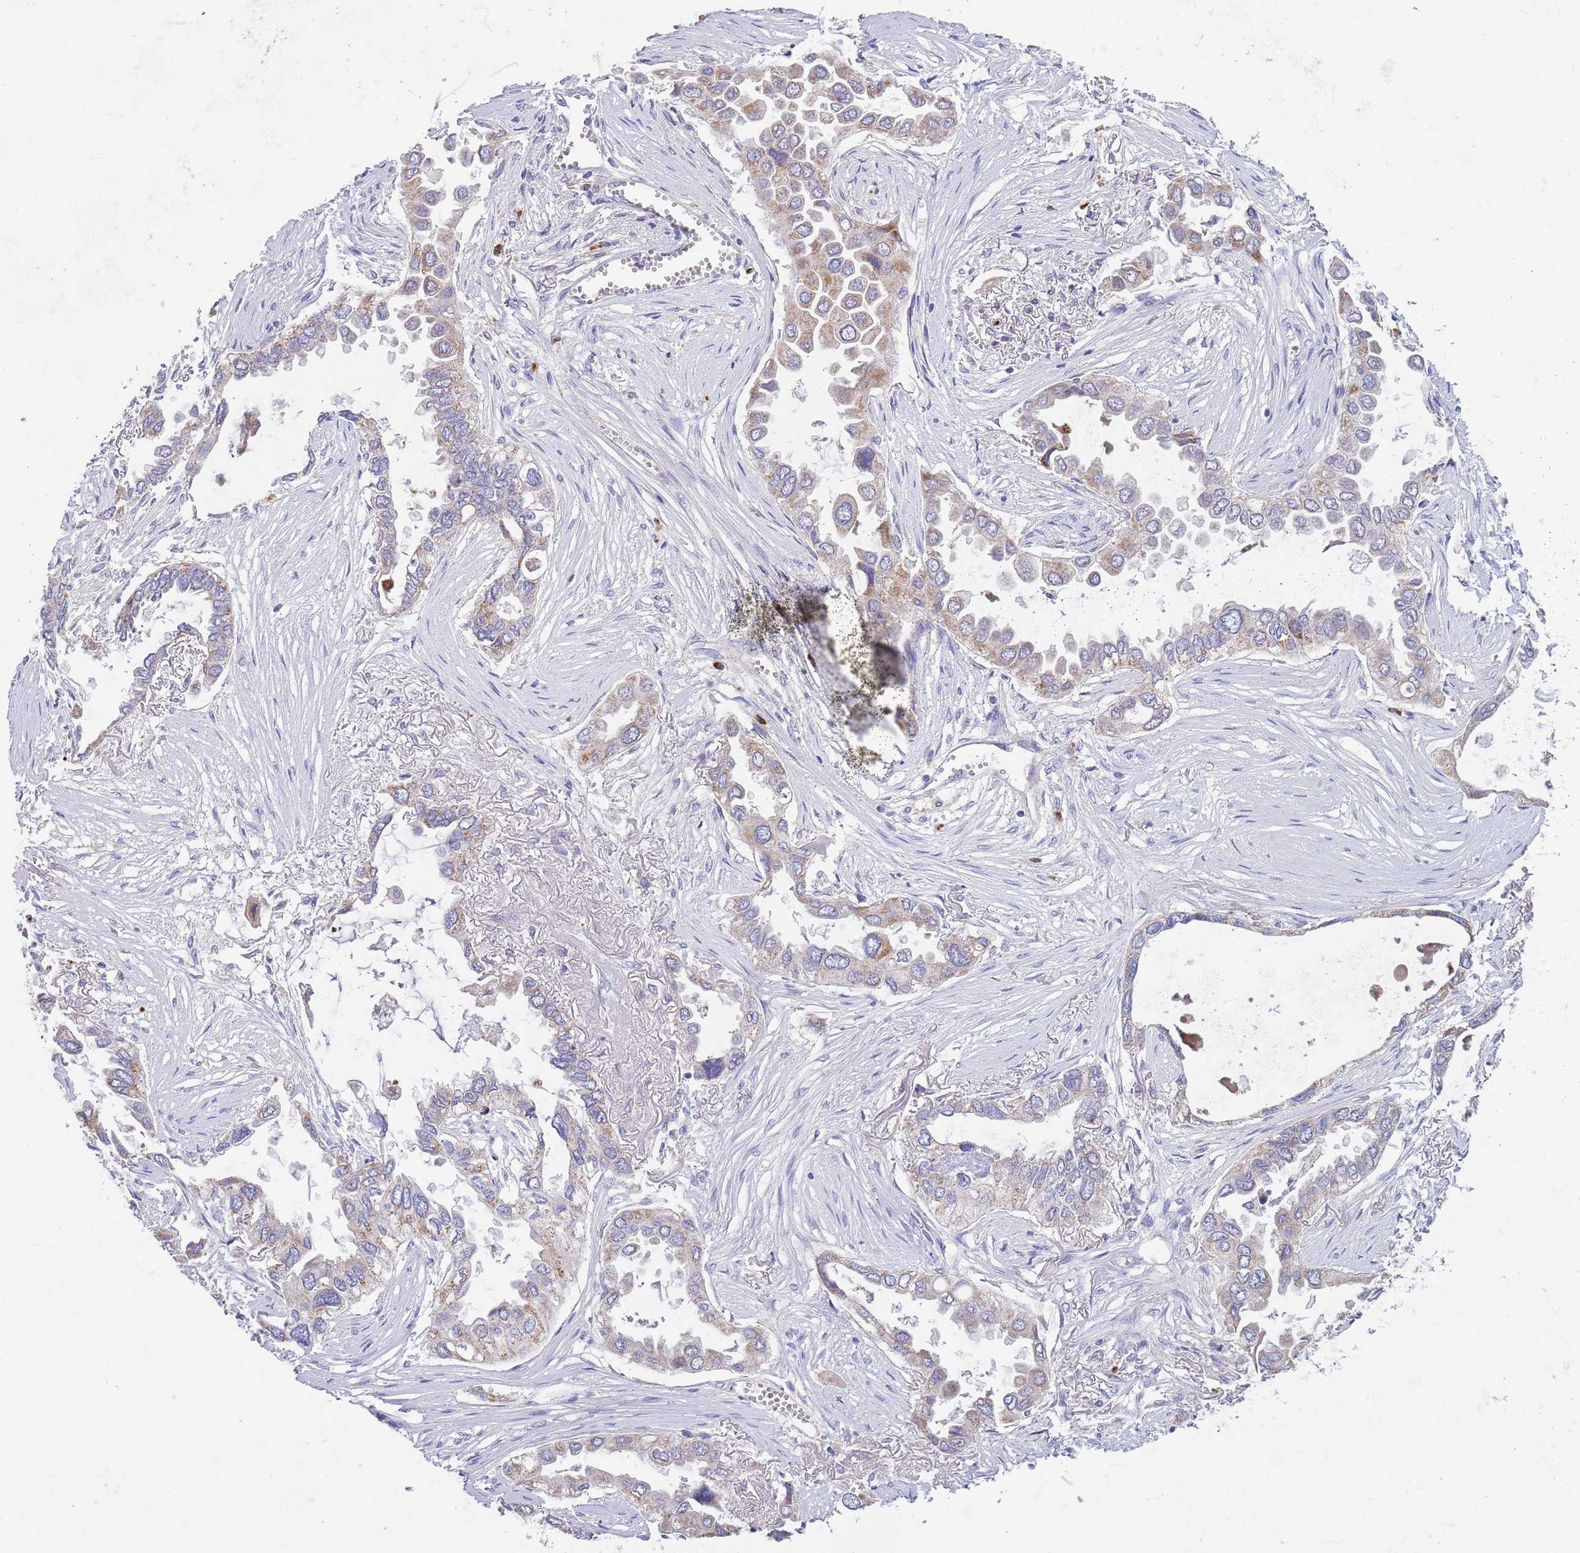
{"staining": {"intensity": "weak", "quantity": "25%-75%", "location": "cytoplasmic/membranous"}, "tissue": "lung cancer", "cell_type": "Tumor cells", "image_type": "cancer", "snomed": [{"axis": "morphology", "description": "Adenocarcinoma, NOS"}, {"axis": "topography", "description": "Lung"}], "caption": "Protein expression analysis of lung adenocarcinoma displays weak cytoplasmic/membranous positivity in approximately 25%-75% of tumor cells. (Stains: DAB (3,3'-diaminobenzidine) in brown, nuclei in blue, Microscopy: brightfield microscopy at high magnification).", "gene": "DDT", "patient": {"sex": "female", "age": 76}}